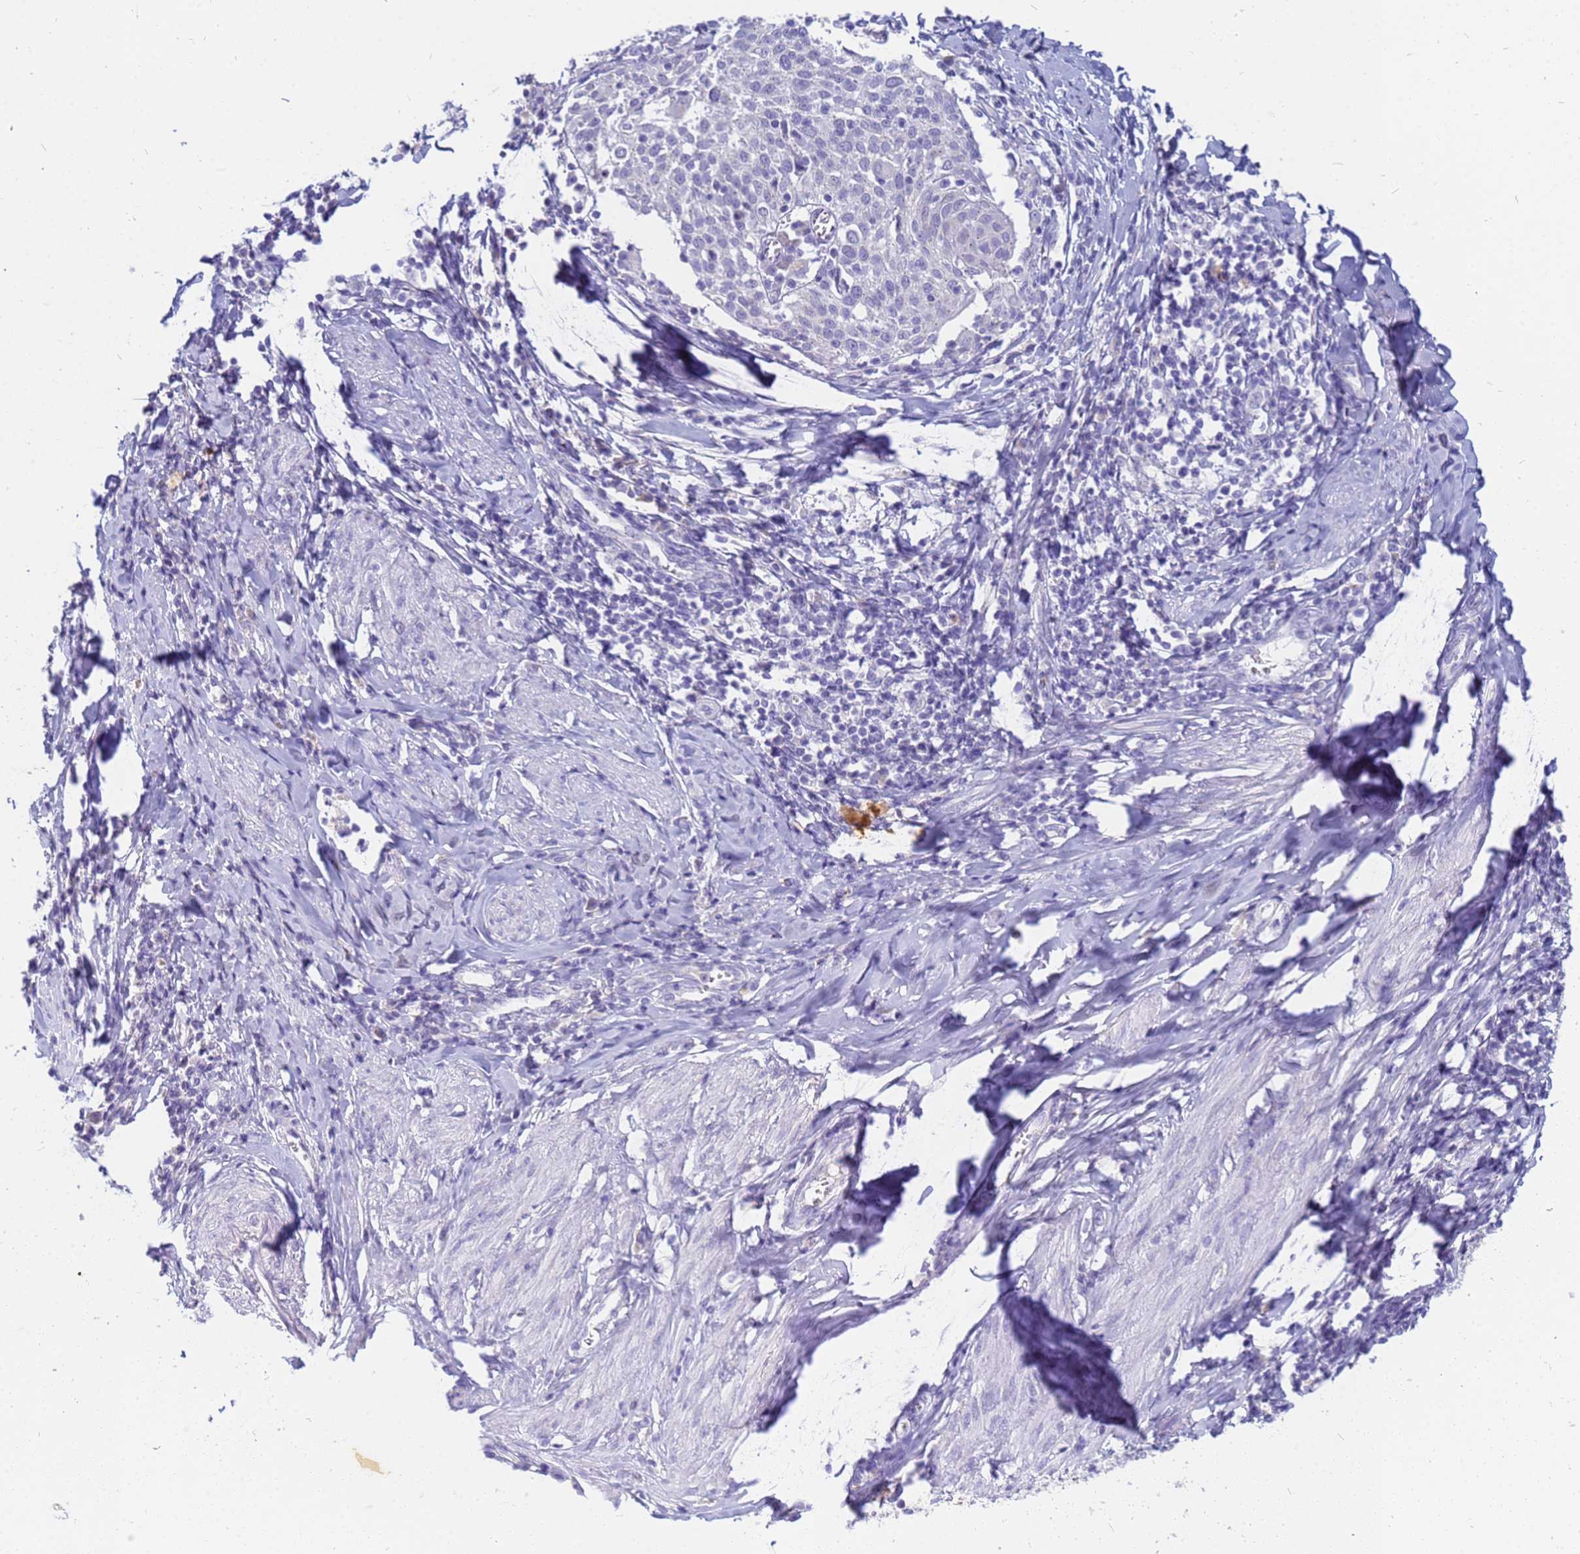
{"staining": {"intensity": "negative", "quantity": "none", "location": "none"}, "tissue": "cervical cancer", "cell_type": "Tumor cells", "image_type": "cancer", "snomed": [{"axis": "morphology", "description": "Squamous cell carcinoma, NOS"}, {"axis": "topography", "description": "Cervix"}], "caption": "Tumor cells are negative for protein expression in human cervical squamous cell carcinoma. (IHC, brightfield microscopy, high magnification).", "gene": "B3GNT8", "patient": {"sex": "female", "age": 52}}